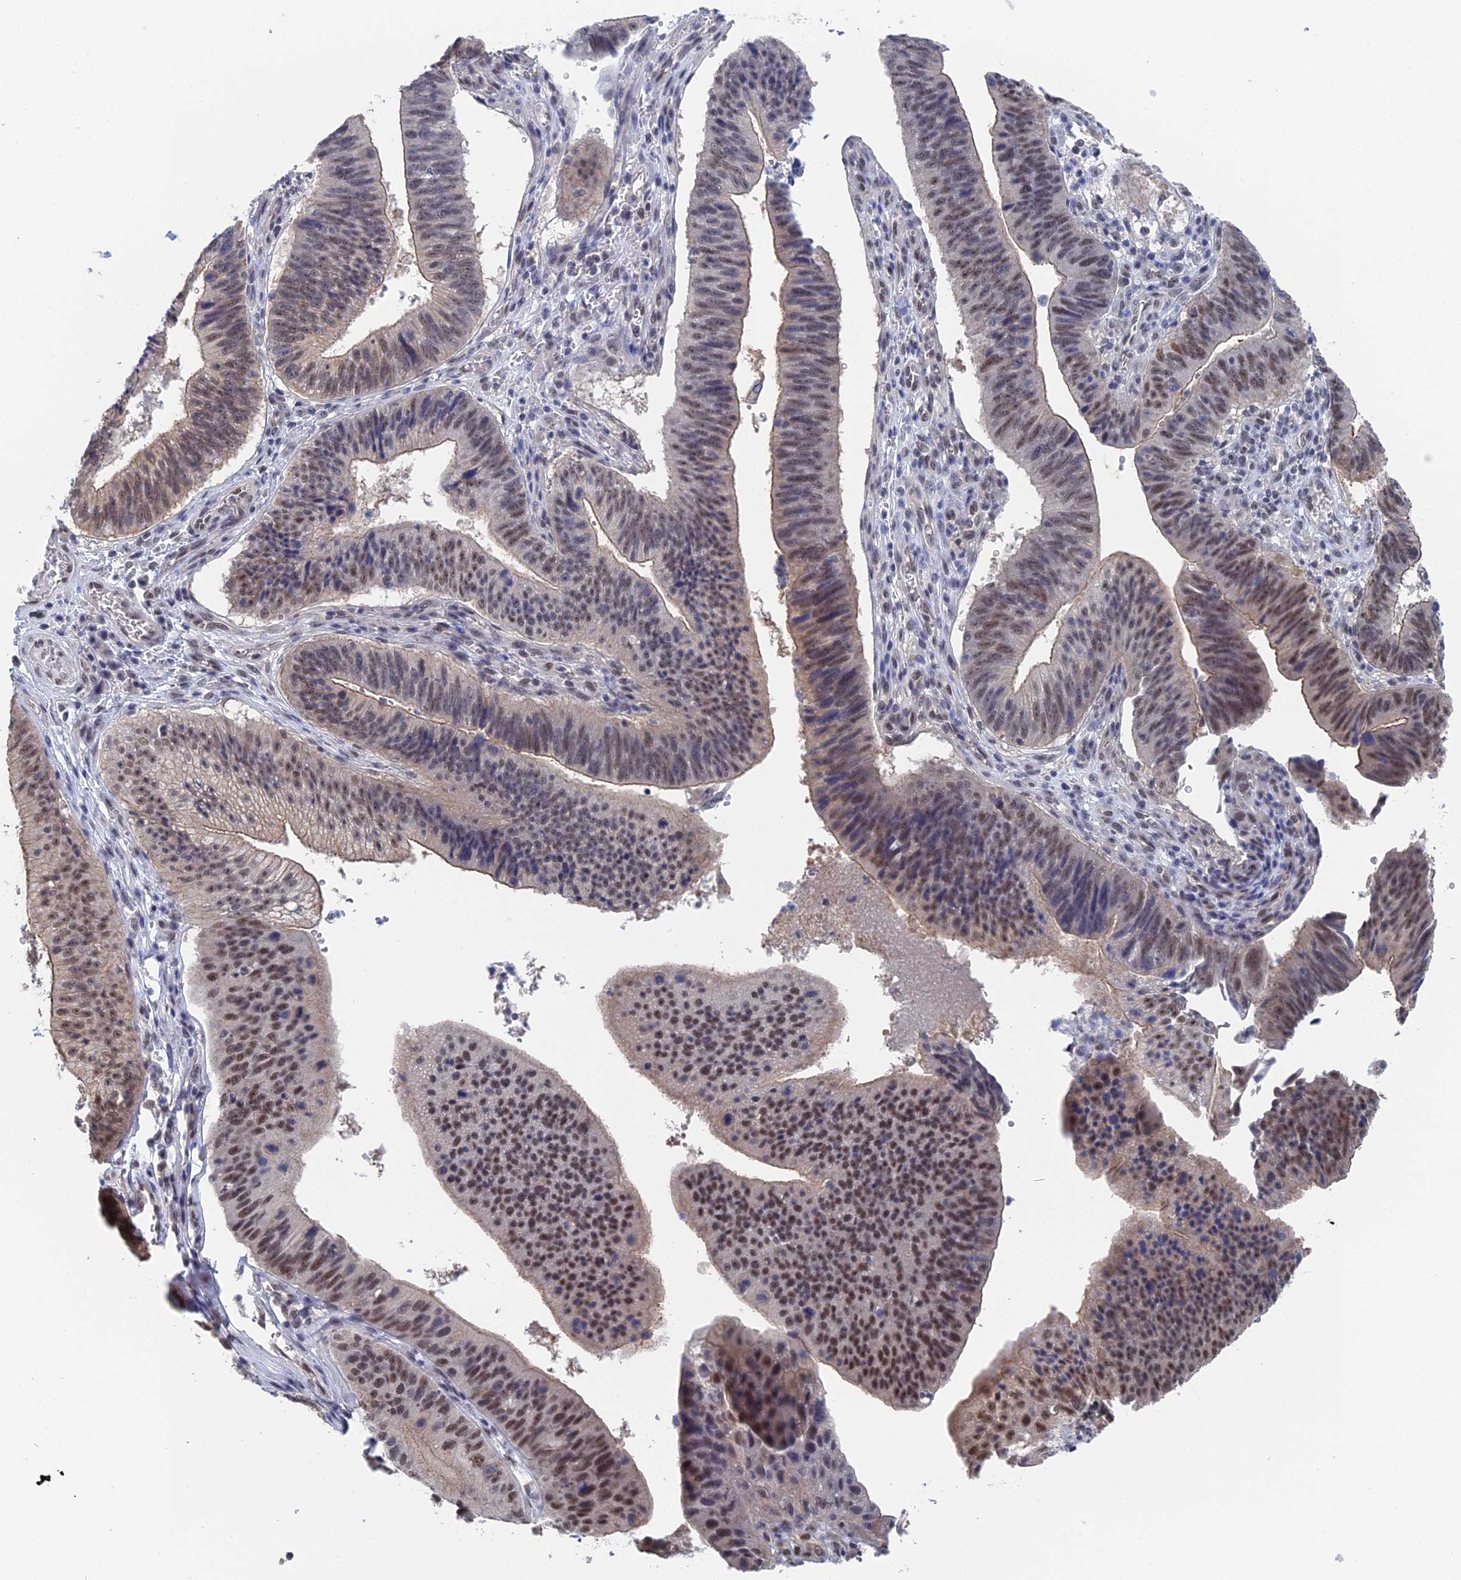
{"staining": {"intensity": "moderate", "quantity": "25%-75%", "location": "nuclear"}, "tissue": "stomach cancer", "cell_type": "Tumor cells", "image_type": "cancer", "snomed": [{"axis": "morphology", "description": "Adenocarcinoma, NOS"}, {"axis": "topography", "description": "Stomach"}], "caption": "The micrograph exhibits a brown stain indicating the presence of a protein in the nuclear of tumor cells in stomach adenocarcinoma. (Stains: DAB (3,3'-diaminobenzidine) in brown, nuclei in blue, Microscopy: brightfield microscopy at high magnification).", "gene": "TSSC4", "patient": {"sex": "male", "age": 59}}